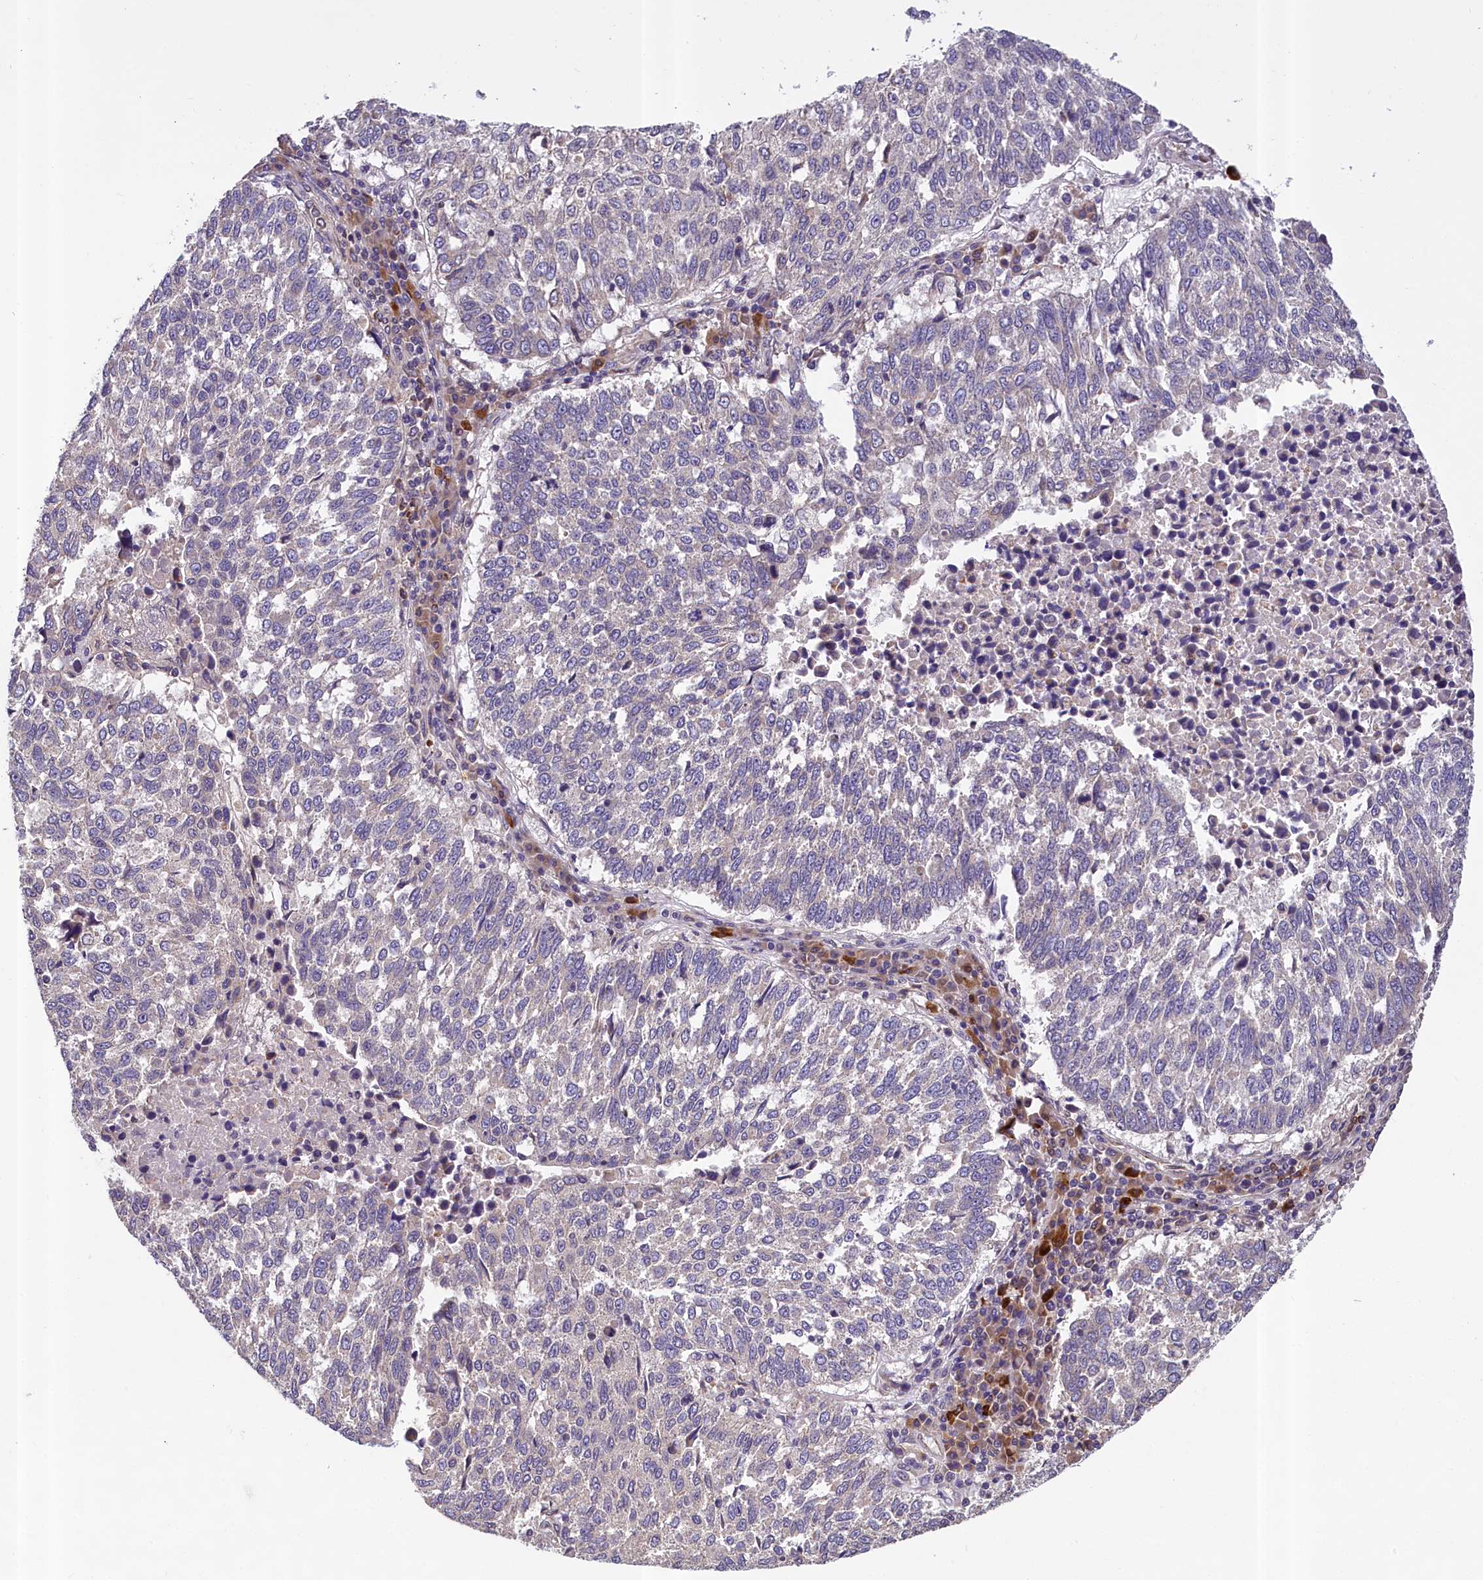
{"staining": {"intensity": "negative", "quantity": "none", "location": "none"}, "tissue": "lung cancer", "cell_type": "Tumor cells", "image_type": "cancer", "snomed": [{"axis": "morphology", "description": "Squamous cell carcinoma, NOS"}, {"axis": "topography", "description": "Lung"}], "caption": "Immunohistochemistry (IHC) micrograph of lung squamous cell carcinoma stained for a protein (brown), which reveals no staining in tumor cells.", "gene": "SUPV3L1", "patient": {"sex": "male", "age": 73}}